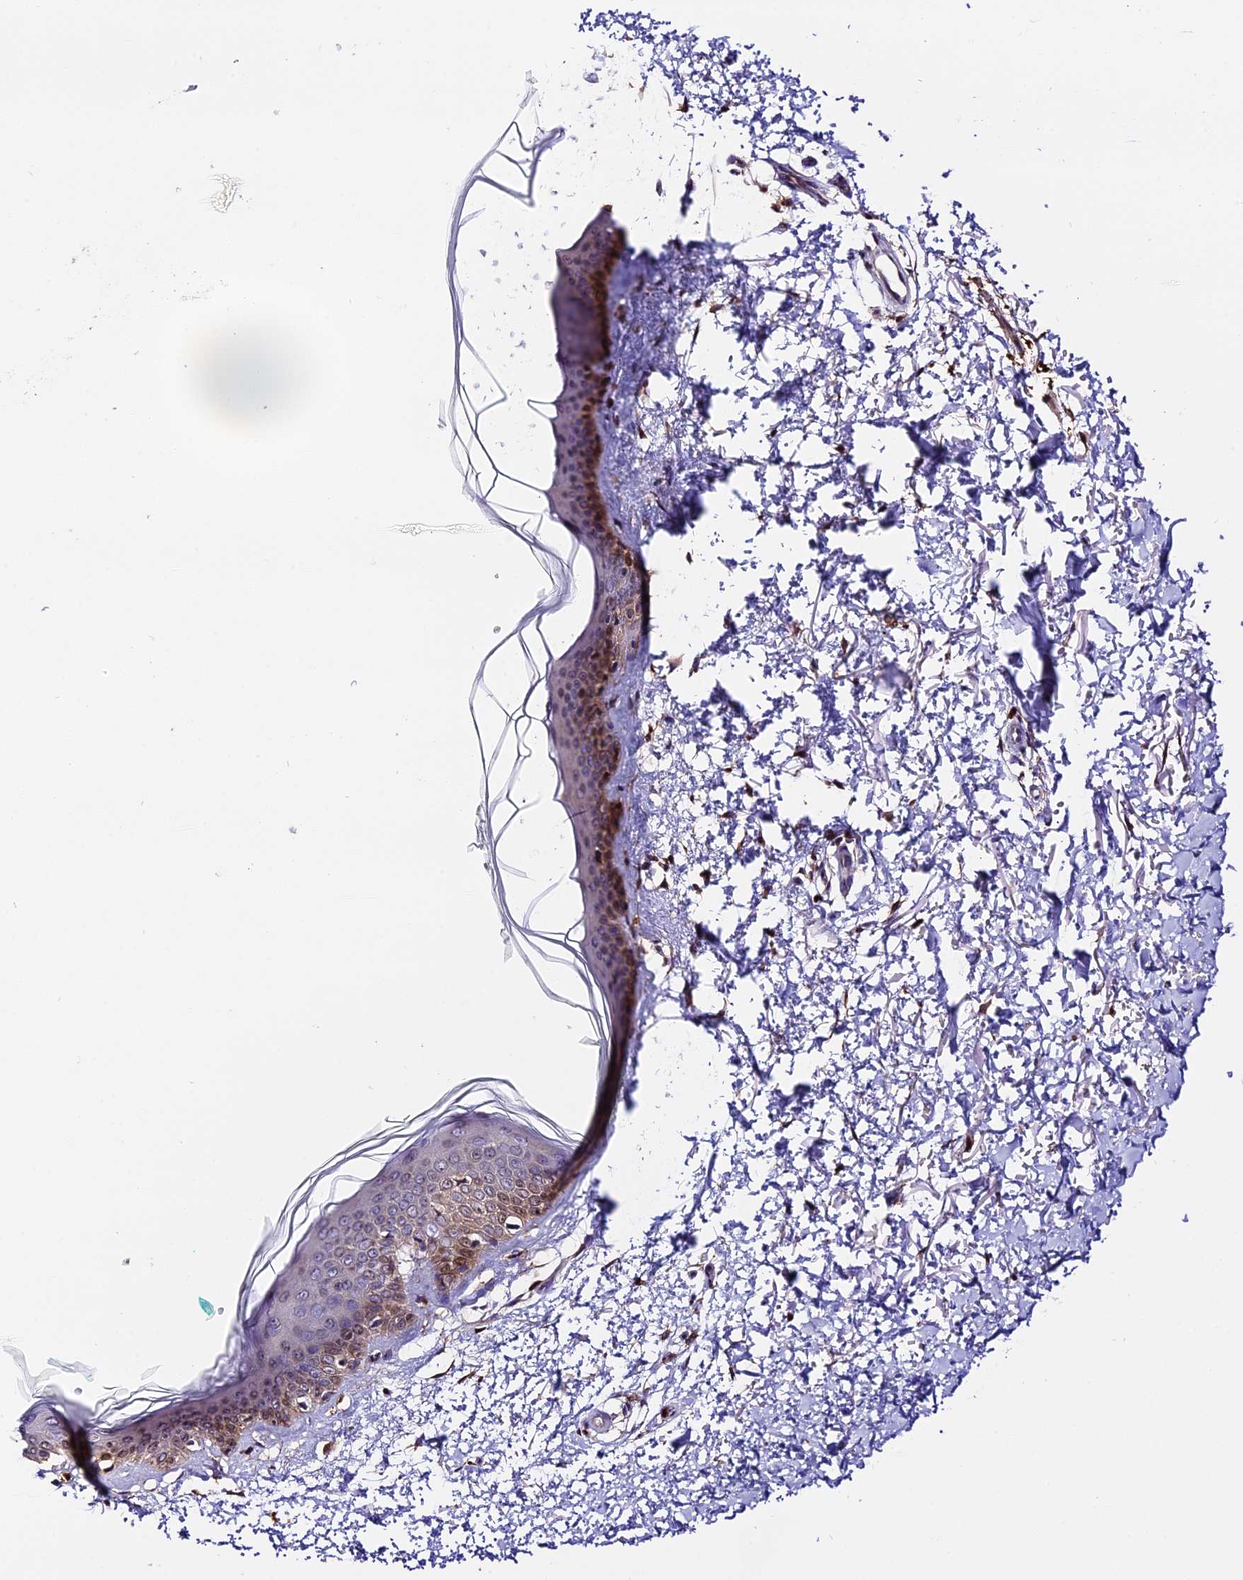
{"staining": {"intensity": "weak", "quantity": "25%-75%", "location": "cytoplasmic/membranous"}, "tissue": "skin", "cell_type": "Fibroblasts", "image_type": "normal", "snomed": [{"axis": "morphology", "description": "Normal tissue, NOS"}, {"axis": "topography", "description": "Skin"}], "caption": "Immunohistochemical staining of normal human skin demonstrates low levels of weak cytoplasmic/membranous positivity in about 25%-75% of fibroblasts.", "gene": "MAP3K7CL", "patient": {"sex": "male", "age": 66}}